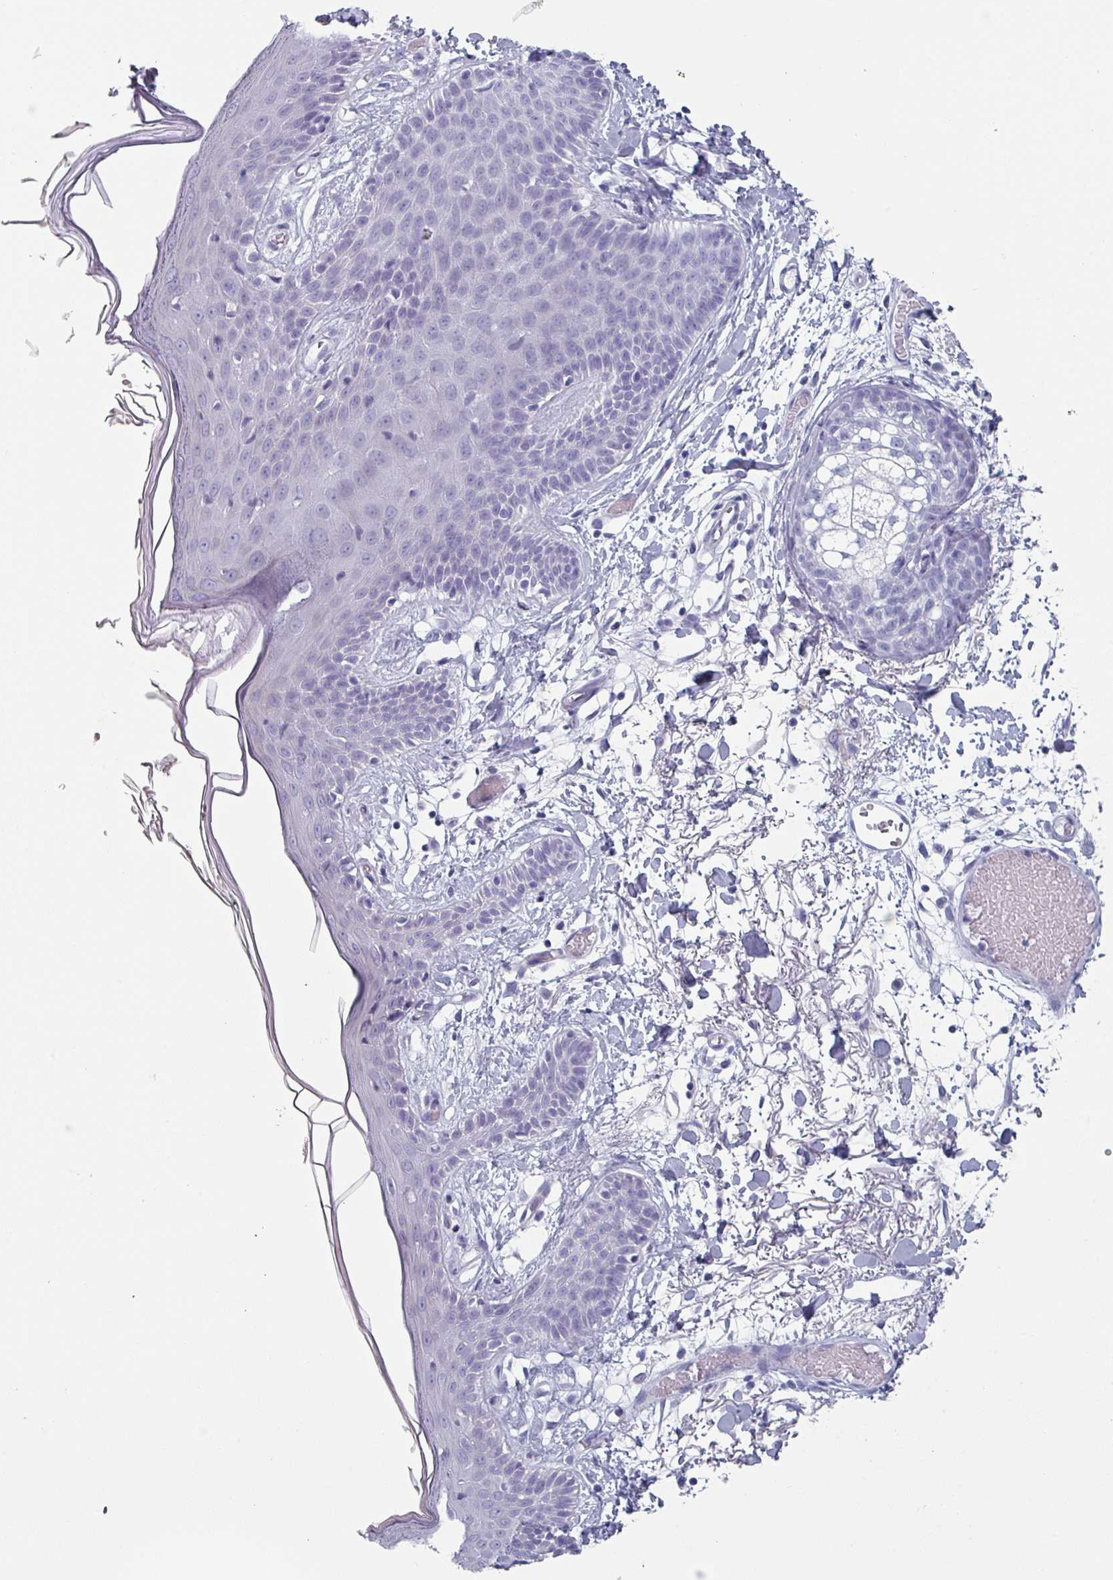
{"staining": {"intensity": "negative", "quantity": "none", "location": "none"}, "tissue": "skin", "cell_type": "Fibroblasts", "image_type": "normal", "snomed": [{"axis": "morphology", "description": "Normal tissue, NOS"}, {"axis": "topography", "description": "Skin"}], "caption": "Fibroblasts are negative for brown protein staining in unremarkable skin. The staining was performed using DAB to visualize the protein expression in brown, while the nuclei were stained in blue with hematoxylin (Magnification: 20x).", "gene": "SLC35G2", "patient": {"sex": "male", "age": 79}}